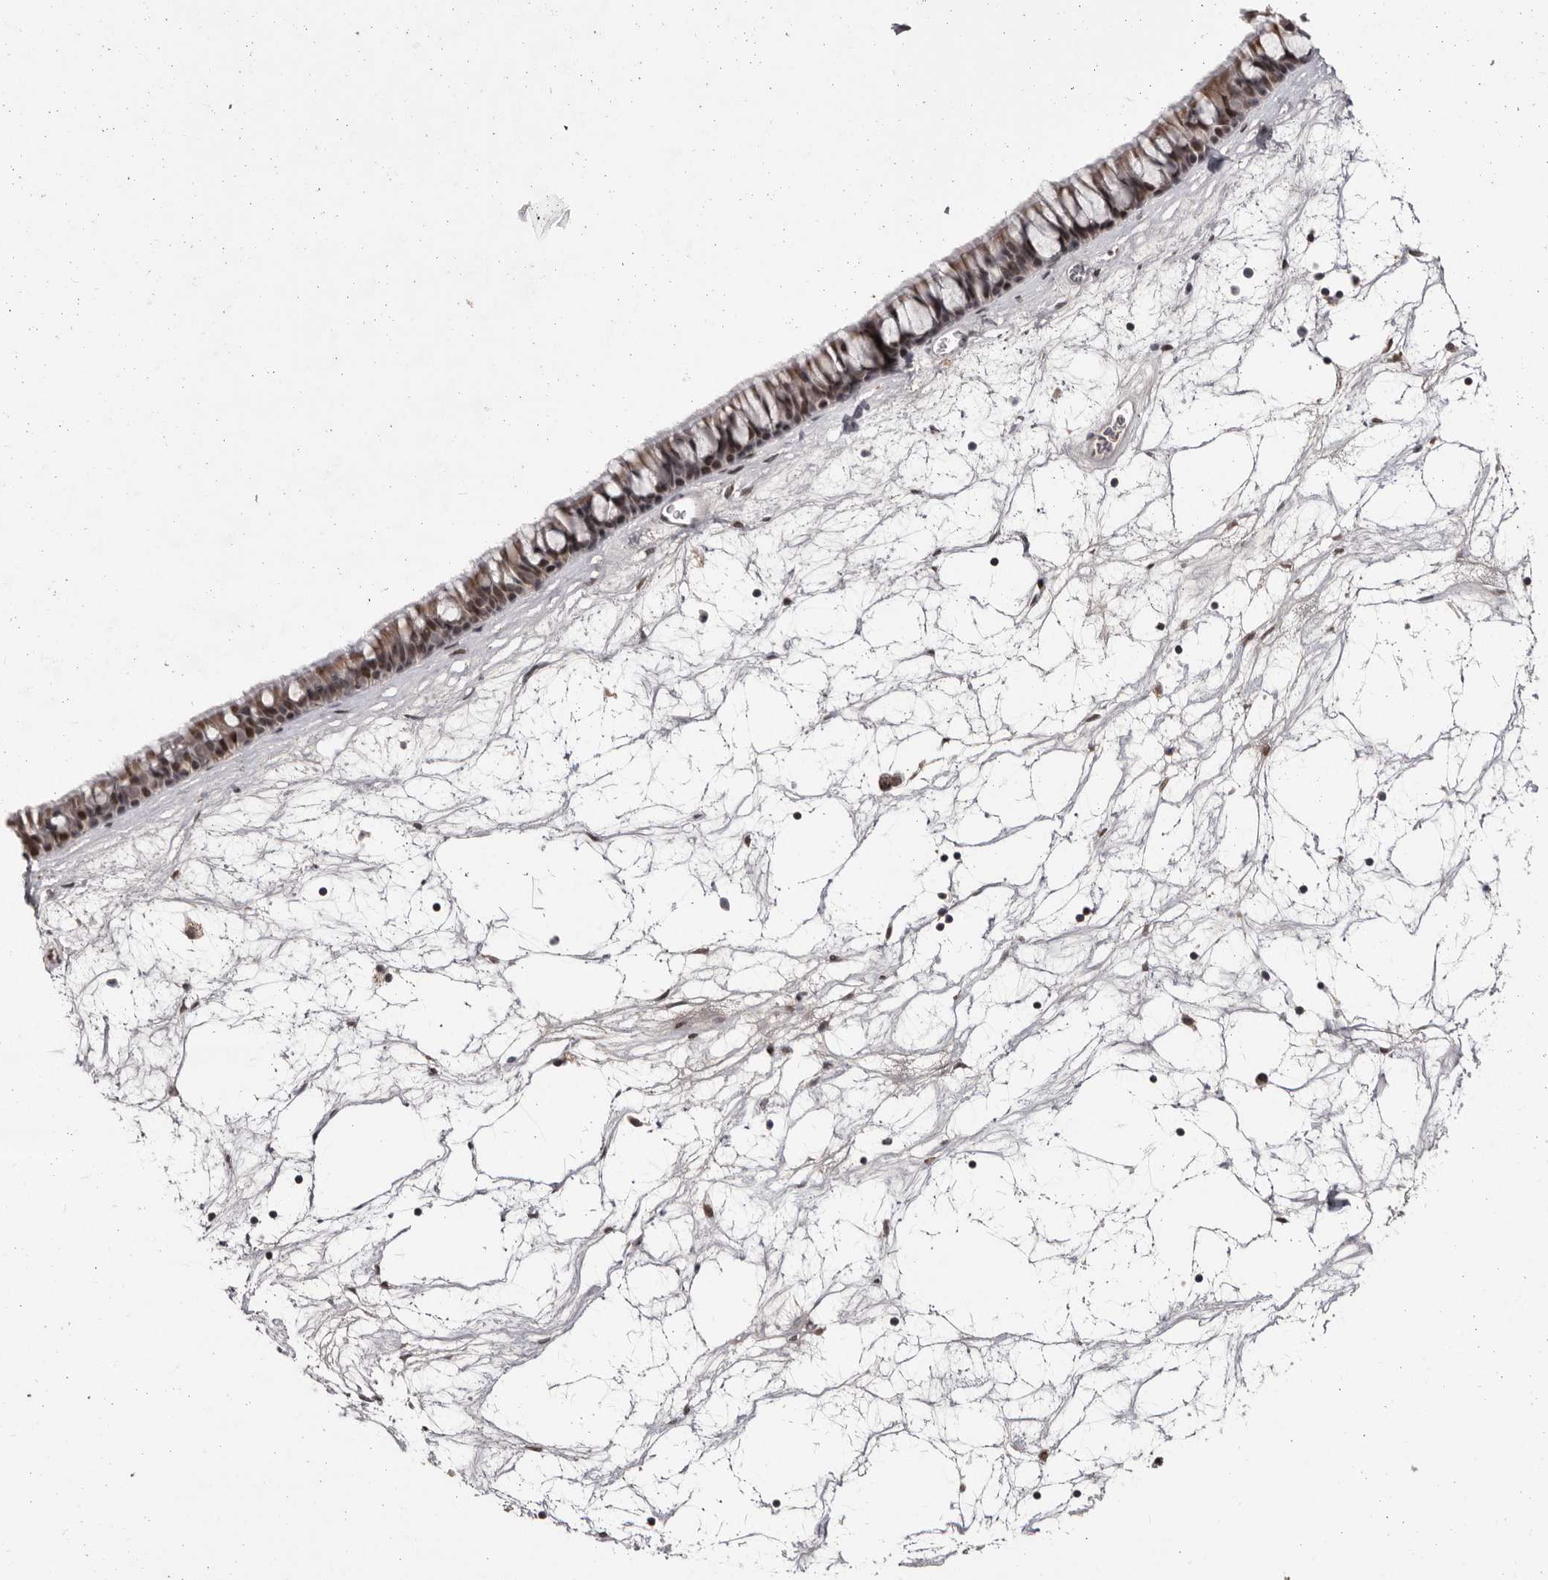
{"staining": {"intensity": "moderate", "quantity": ">75%", "location": "cytoplasmic/membranous,nuclear"}, "tissue": "nasopharynx", "cell_type": "Respiratory epithelial cells", "image_type": "normal", "snomed": [{"axis": "morphology", "description": "Normal tissue, NOS"}, {"axis": "topography", "description": "Nasopharynx"}], "caption": "Moderate cytoplasmic/membranous,nuclear staining for a protein is present in approximately >75% of respiratory epithelial cells of unremarkable nasopharynx using IHC.", "gene": "C17orf99", "patient": {"sex": "male", "age": 64}}